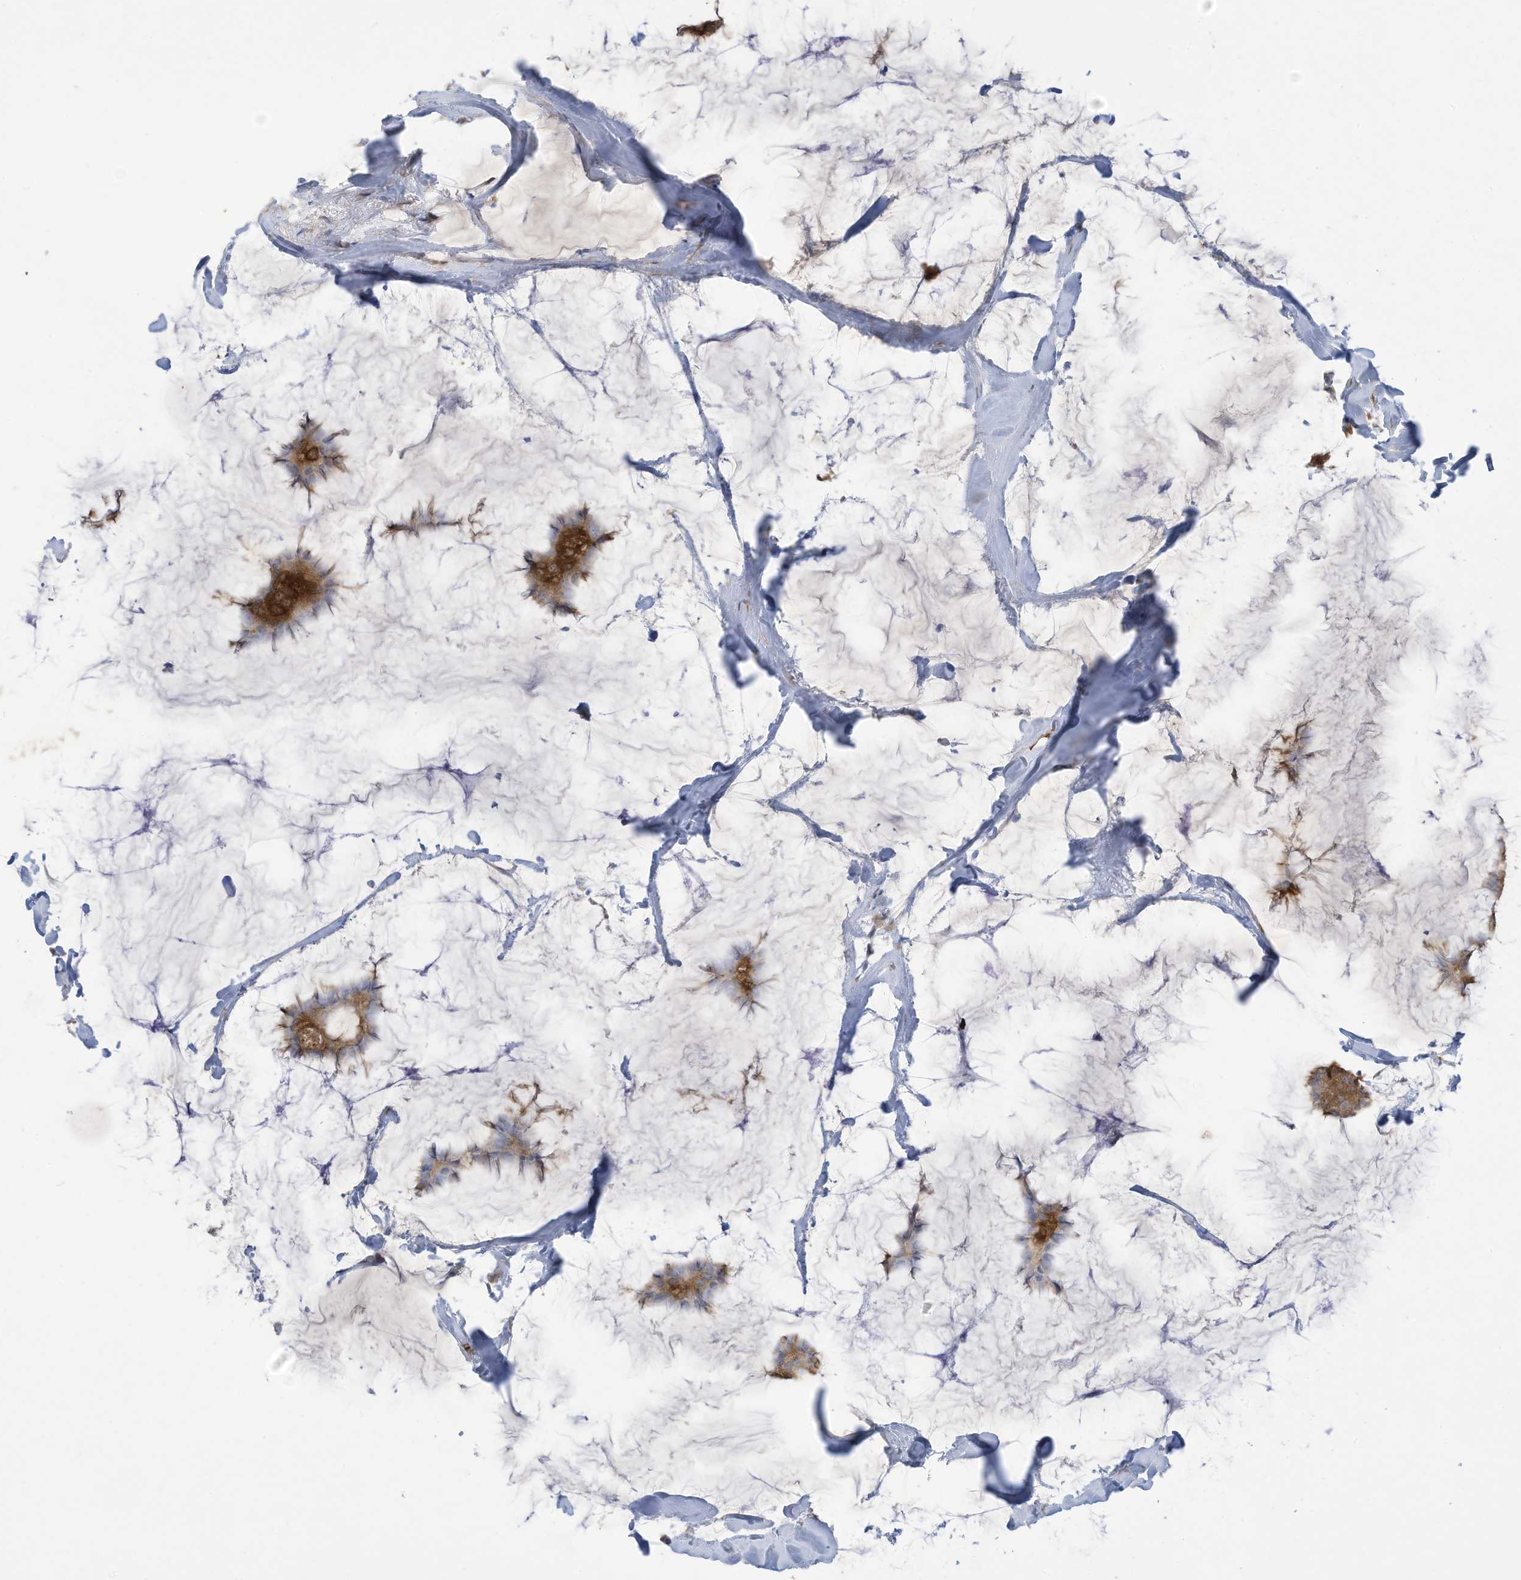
{"staining": {"intensity": "moderate", "quantity": ">75%", "location": "cytoplasmic/membranous"}, "tissue": "breast cancer", "cell_type": "Tumor cells", "image_type": "cancer", "snomed": [{"axis": "morphology", "description": "Duct carcinoma"}, {"axis": "topography", "description": "Breast"}], "caption": "Immunohistochemistry image of human breast infiltrating ductal carcinoma stained for a protein (brown), which reveals medium levels of moderate cytoplasmic/membranous staining in about >75% of tumor cells.", "gene": "ADI1", "patient": {"sex": "female", "age": 93}}